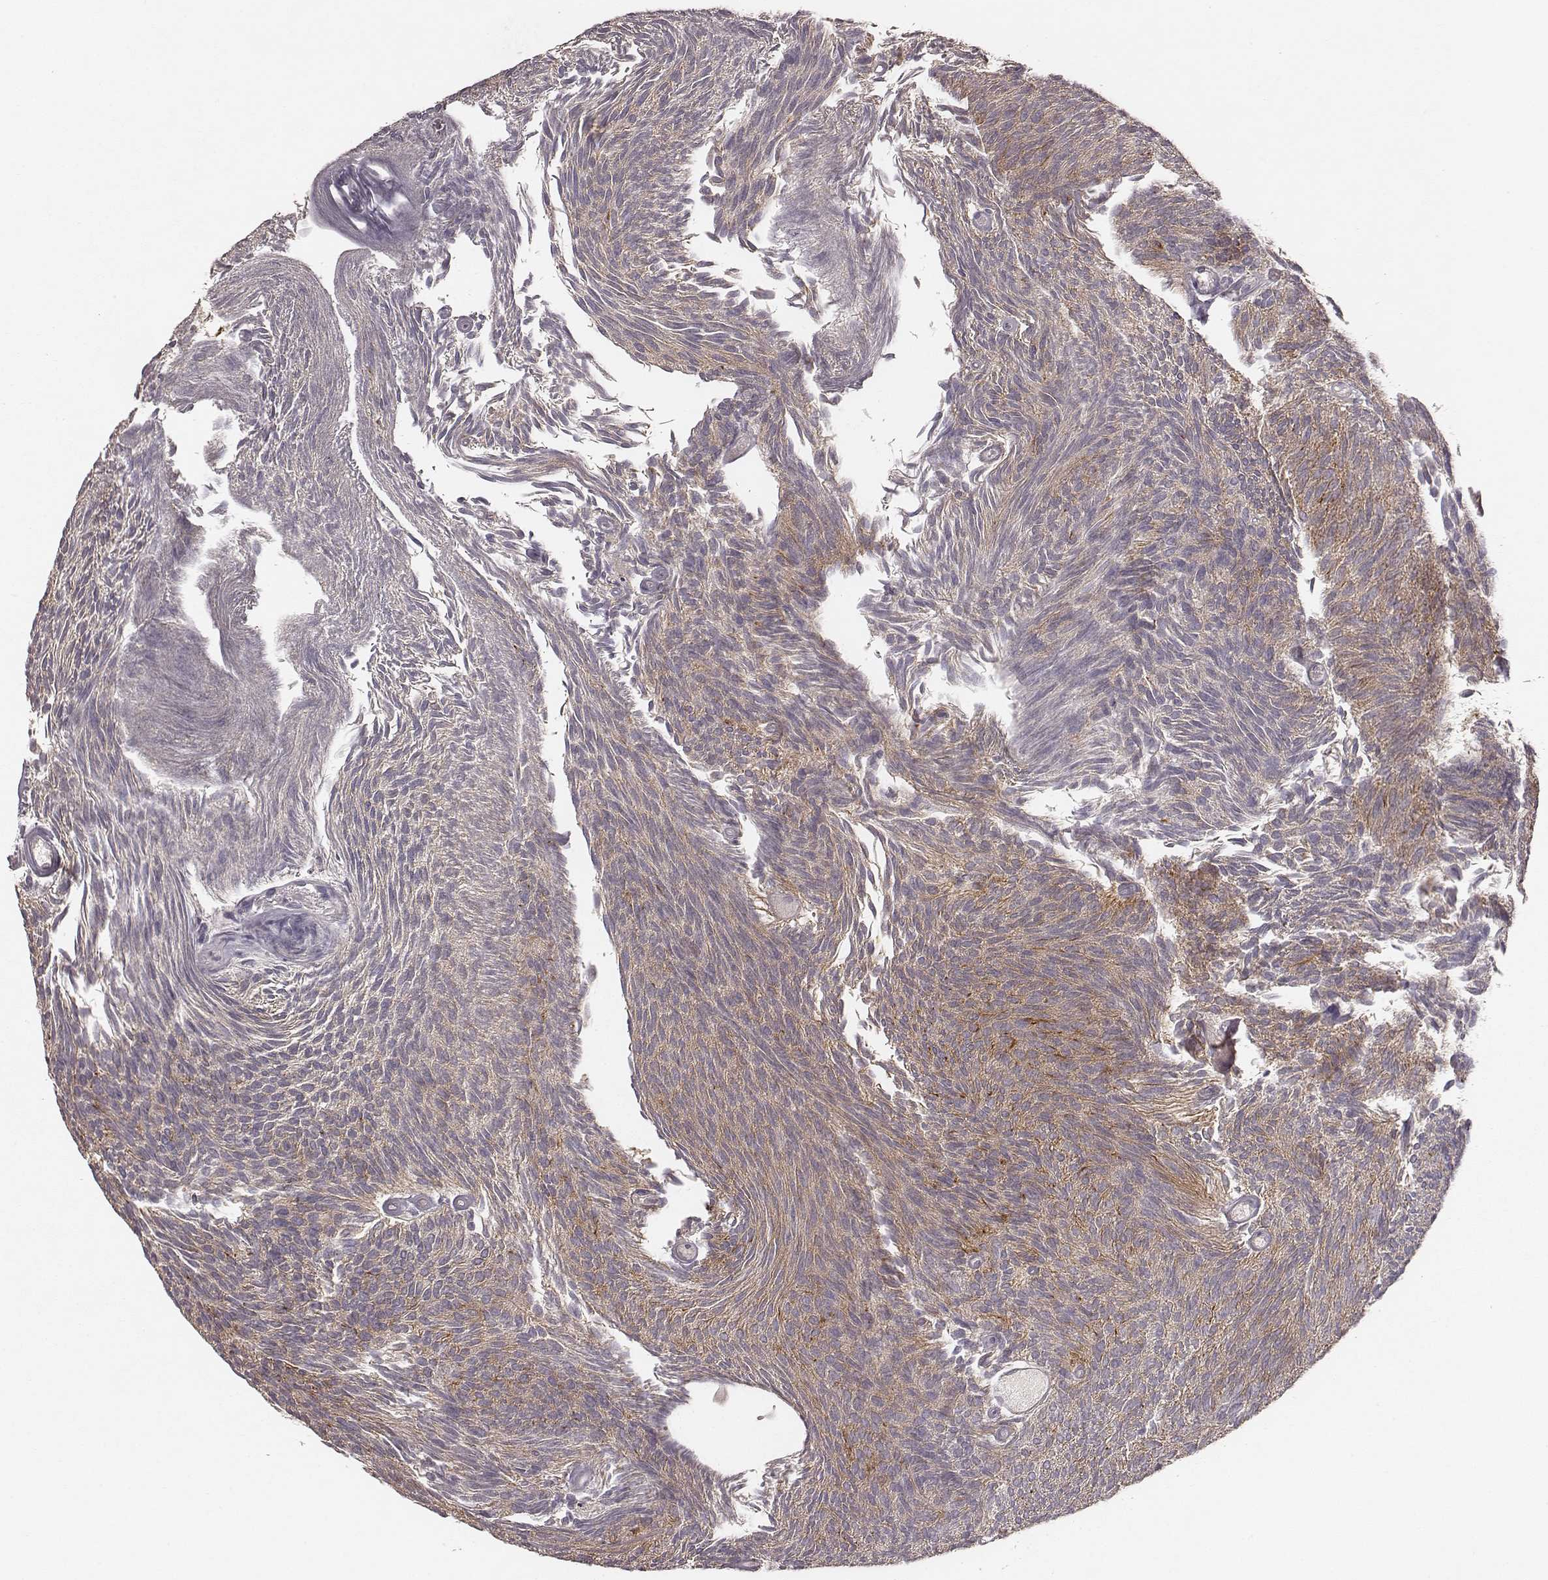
{"staining": {"intensity": "weak", "quantity": "25%-75%", "location": "cytoplasmic/membranous"}, "tissue": "urothelial cancer", "cell_type": "Tumor cells", "image_type": "cancer", "snomed": [{"axis": "morphology", "description": "Urothelial carcinoma, Low grade"}, {"axis": "topography", "description": "Urinary bladder"}], "caption": "The photomicrograph demonstrates staining of urothelial cancer, revealing weak cytoplasmic/membranous protein positivity (brown color) within tumor cells. Nuclei are stained in blue.", "gene": "VPS26A", "patient": {"sex": "male", "age": 77}}